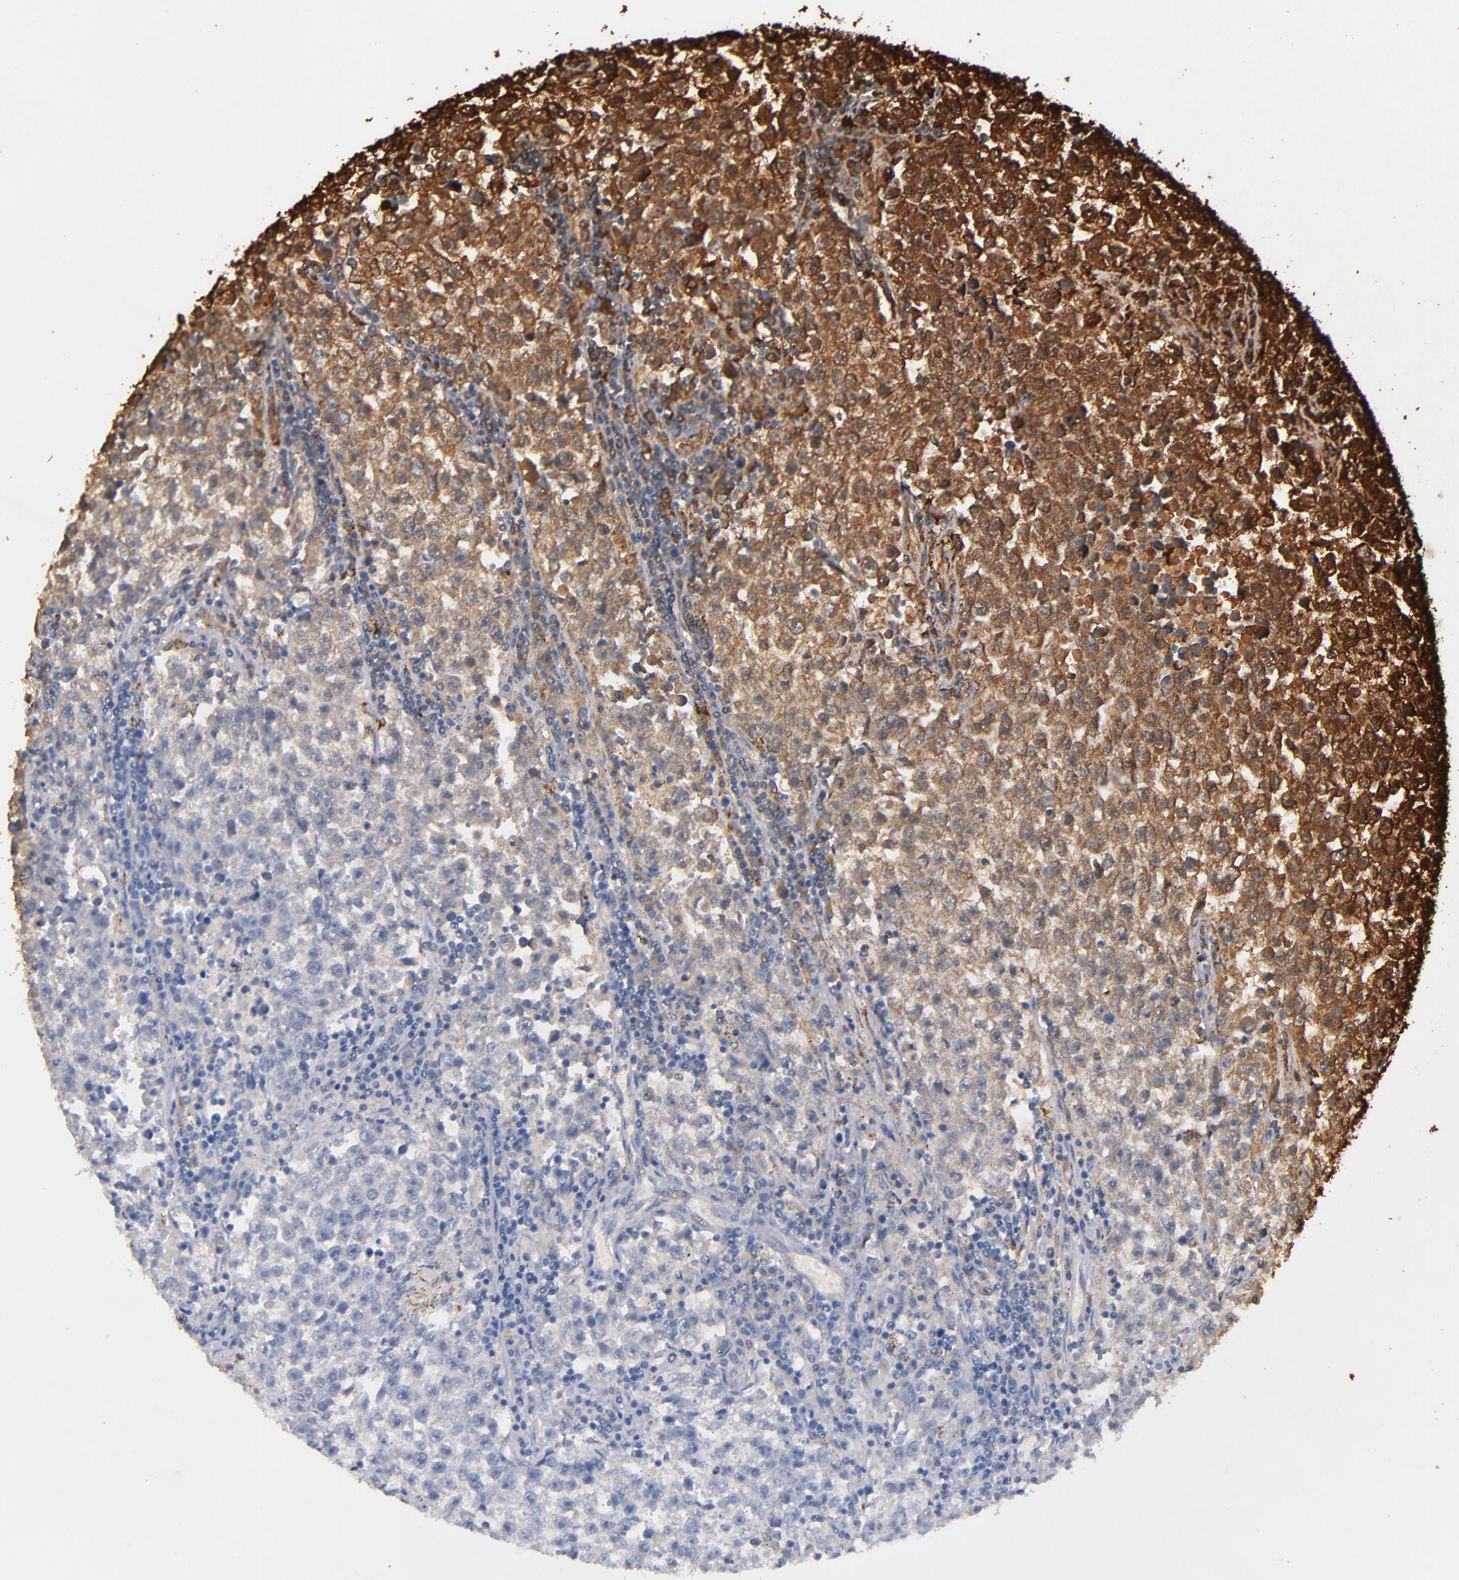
{"staining": {"intensity": "strong", "quantity": ">75%", "location": "cytoplasmic/membranous"}, "tissue": "testis cancer", "cell_type": "Tumor cells", "image_type": "cancer", "snomed": [{"axis": "morphology", "description": "Seminoma, NOS"}, {"axis": "topography", "description": "Testis"}], "caption": "Approximately >75% of tumor cells in testis seminoma demonstrate strong cytoplasmic/membranous protein positivity as visualized by brown immunohistochemical staining.", "gene": "SOD2", "patient": {"sex": "male", "age": 36}}